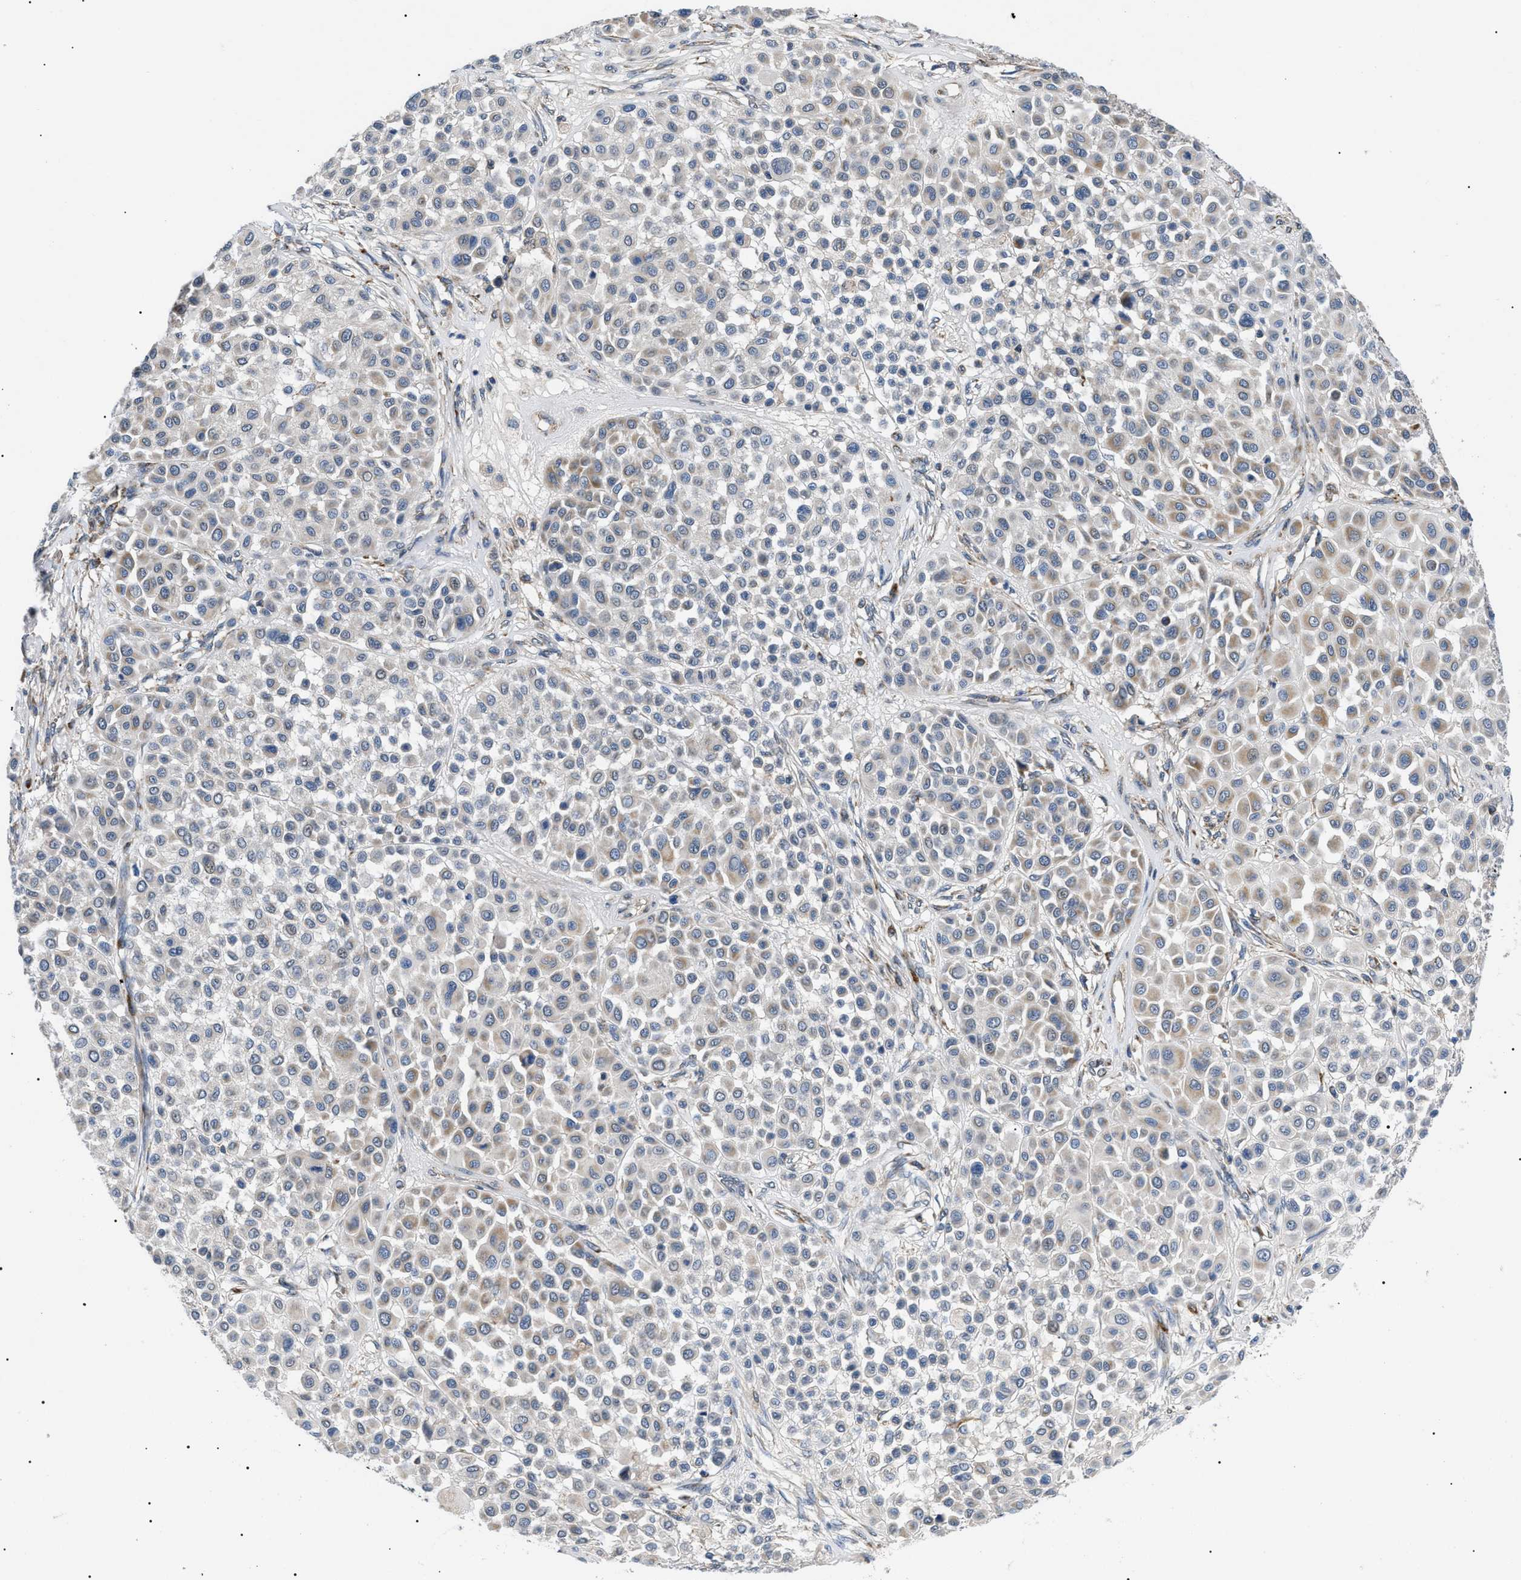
{"staining": {"intensity": "weak", "quantity": "25%-75%", "location": "cytoplasmic/membranous"}, "tissue": "melanoma", "cell_type": "Tumor cells", "image_type": "cancer", "snomed": [{"axis": "morphology", "description": "Malignant melanoma, Metastatic site"}, {"axis": "topography", "description": "Soft tissue"}], "caption": "Immunohistochemistry (DAB) staining of malignant melanoma (metastatic site) shows weak cytoplasmic/membranous protein expression in about 25%-75% of tumor cells.", "gene": "TOMM6", "patient": {"sex": "male", "age": 41}}